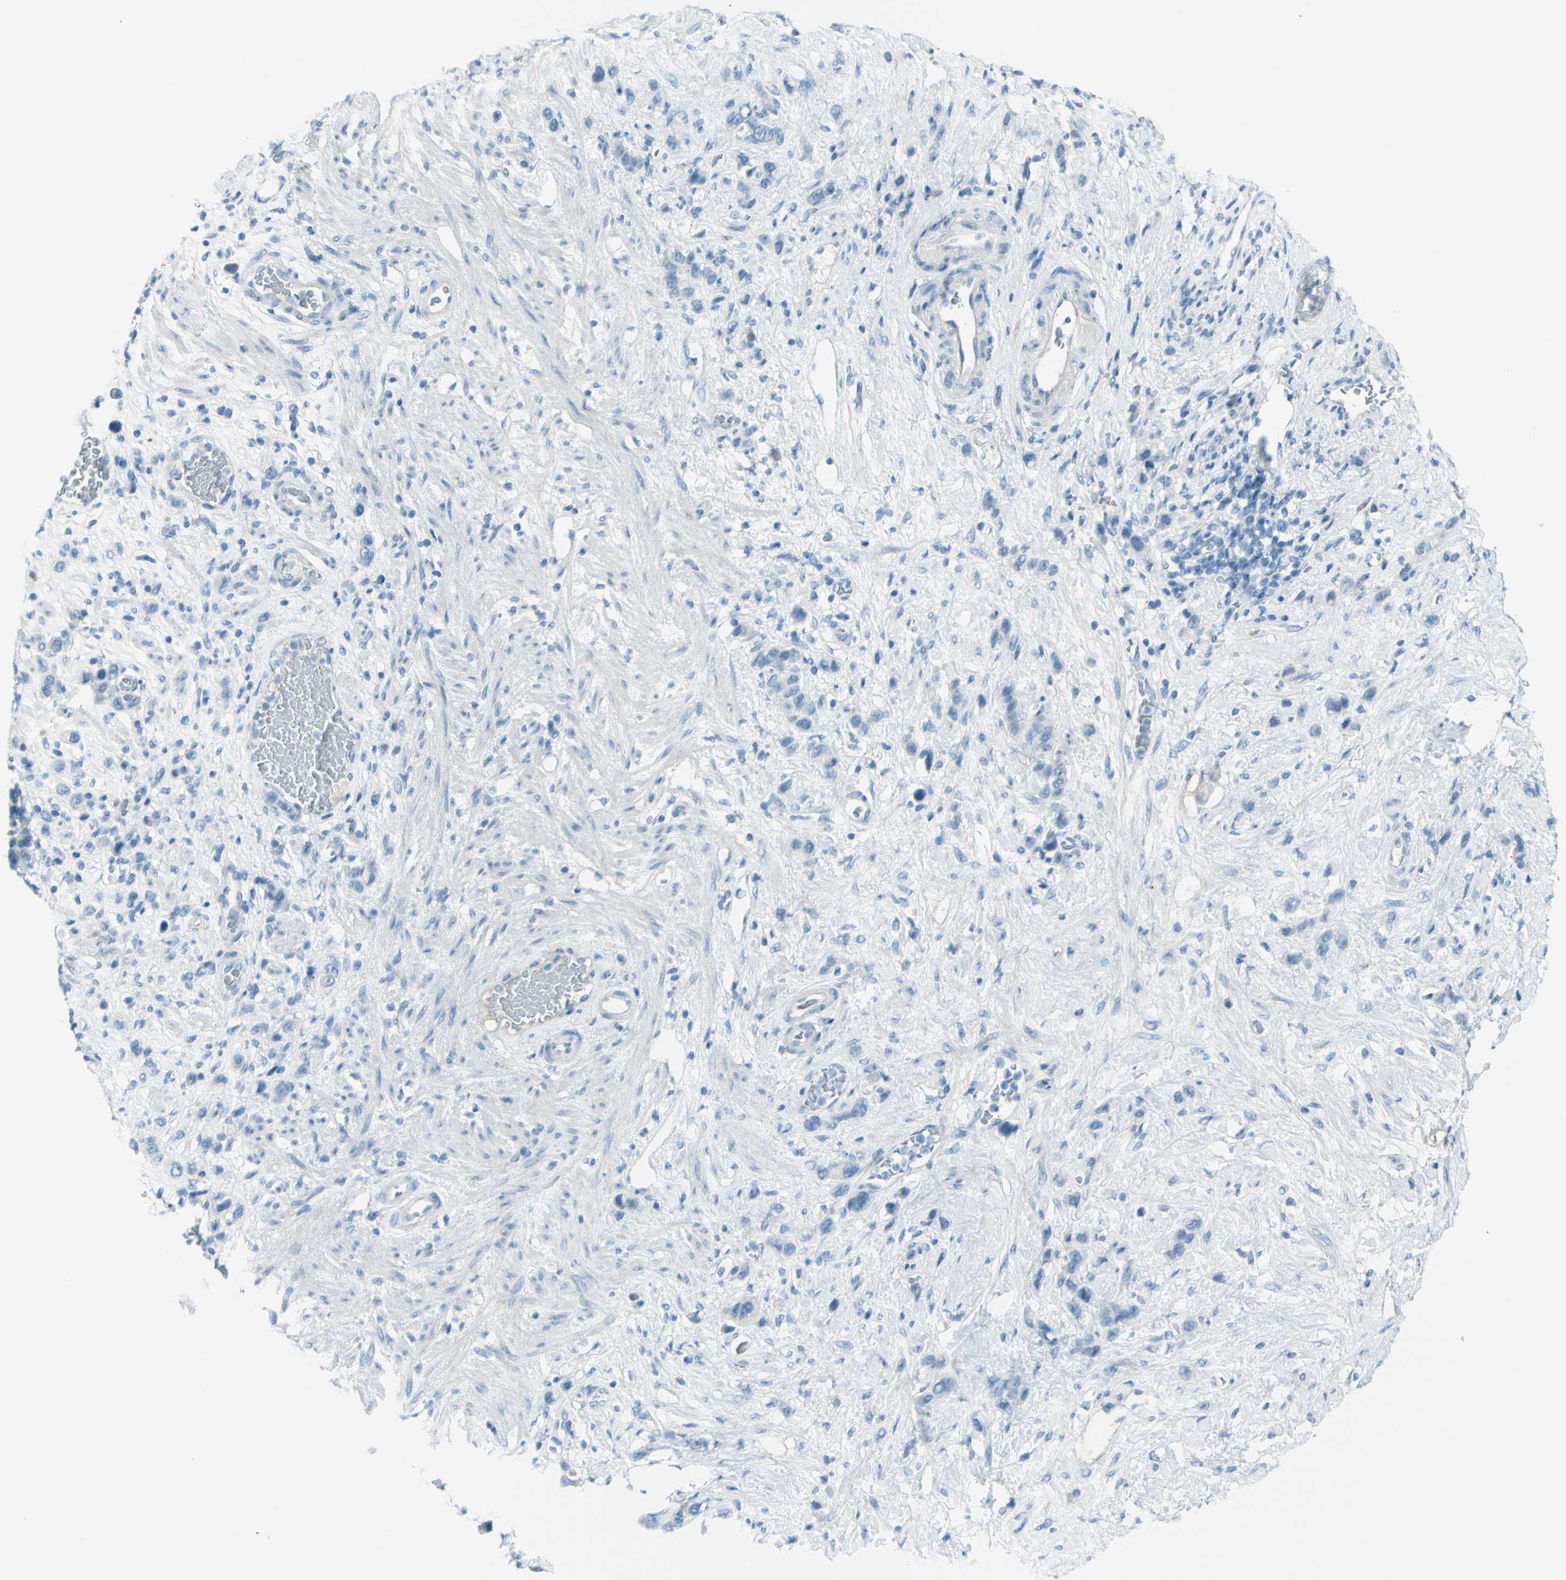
{"staining": {"intensity": "negative", "quantity": "none", "location": "none"}, "tissue": "stomach cancer", "cell_type": "Tumor cells", "image_type": "cancer", "snomed": [{"axis": "morphology", "description": "Adenocarcinoma, NOS"}, {"axis": "morphology", "description": "Adenocarcinoma, High grade"}, {"axis": "topography", "description": "Stomach, upper"}, {"axis": "topography", "description": "Stomach, lower"}], "caption": "A photomicrograph of human stomach adenocarcinoma is negative for staining in tumor cells.", "gene": "TFPI2", "patient": {"sex": "female", "age": 65}}